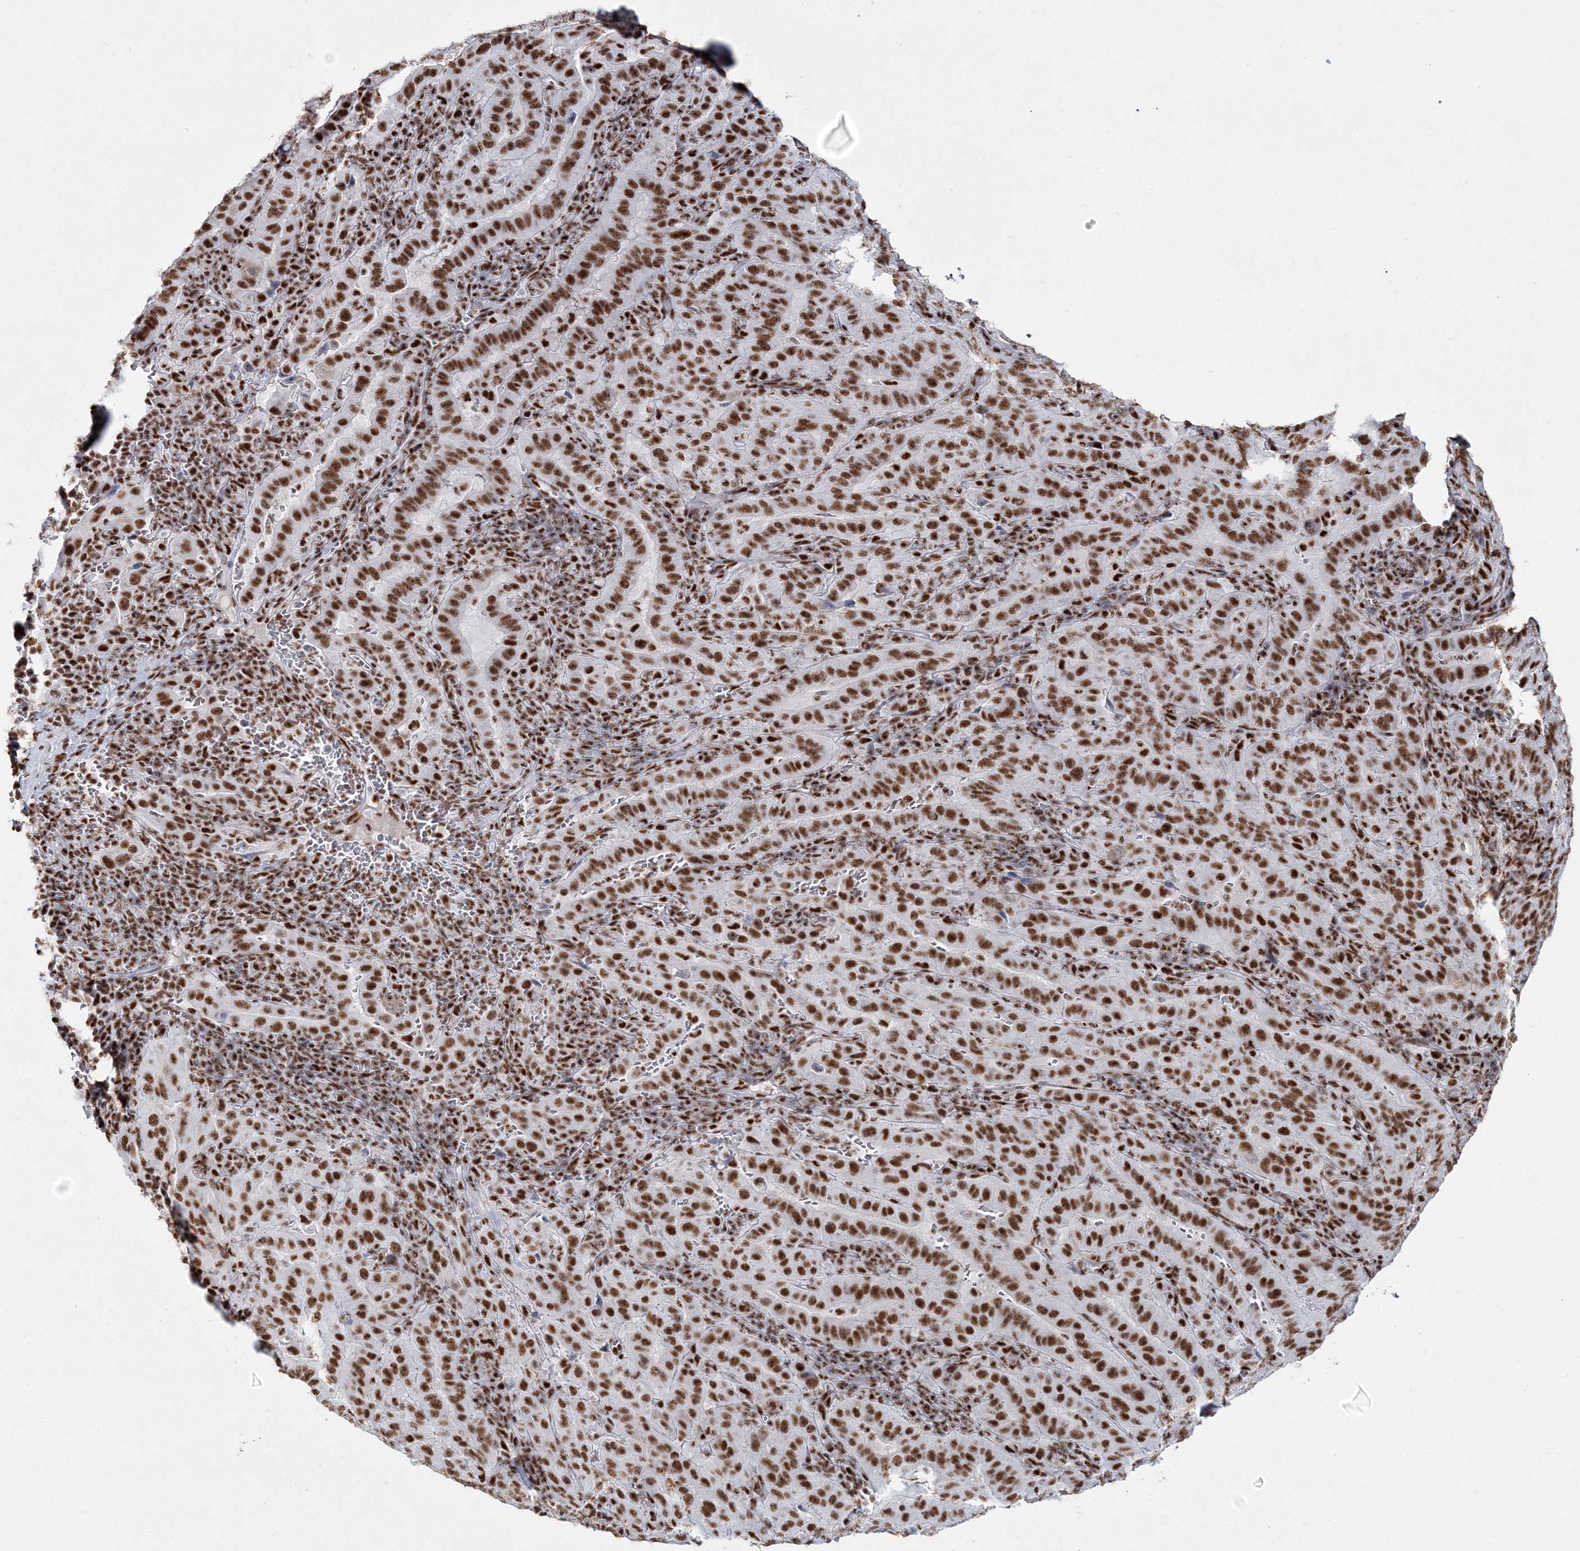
{"staining": {"intensity": "strong", "quantity": ">75%", "location": "nuclear"}, "tissue": "pancreatic cancer", "cell_type": "Tumor cells", "image_type": "cancer", "snomed": [{"axis": "morphology", "description": "Adenocarcinoma, NOS"}, {"axis": "topography", "description": "Pancreas"}], "caption": "A high amount of strong nuclear positivity is identified in about >75% of tumor cells in pancreatic adenocarcinoma tissue. (IHC, brightfield microscopy, high magnification).", "gene": "QRICH1", "patient": {"sex": "male", "age": 63}}